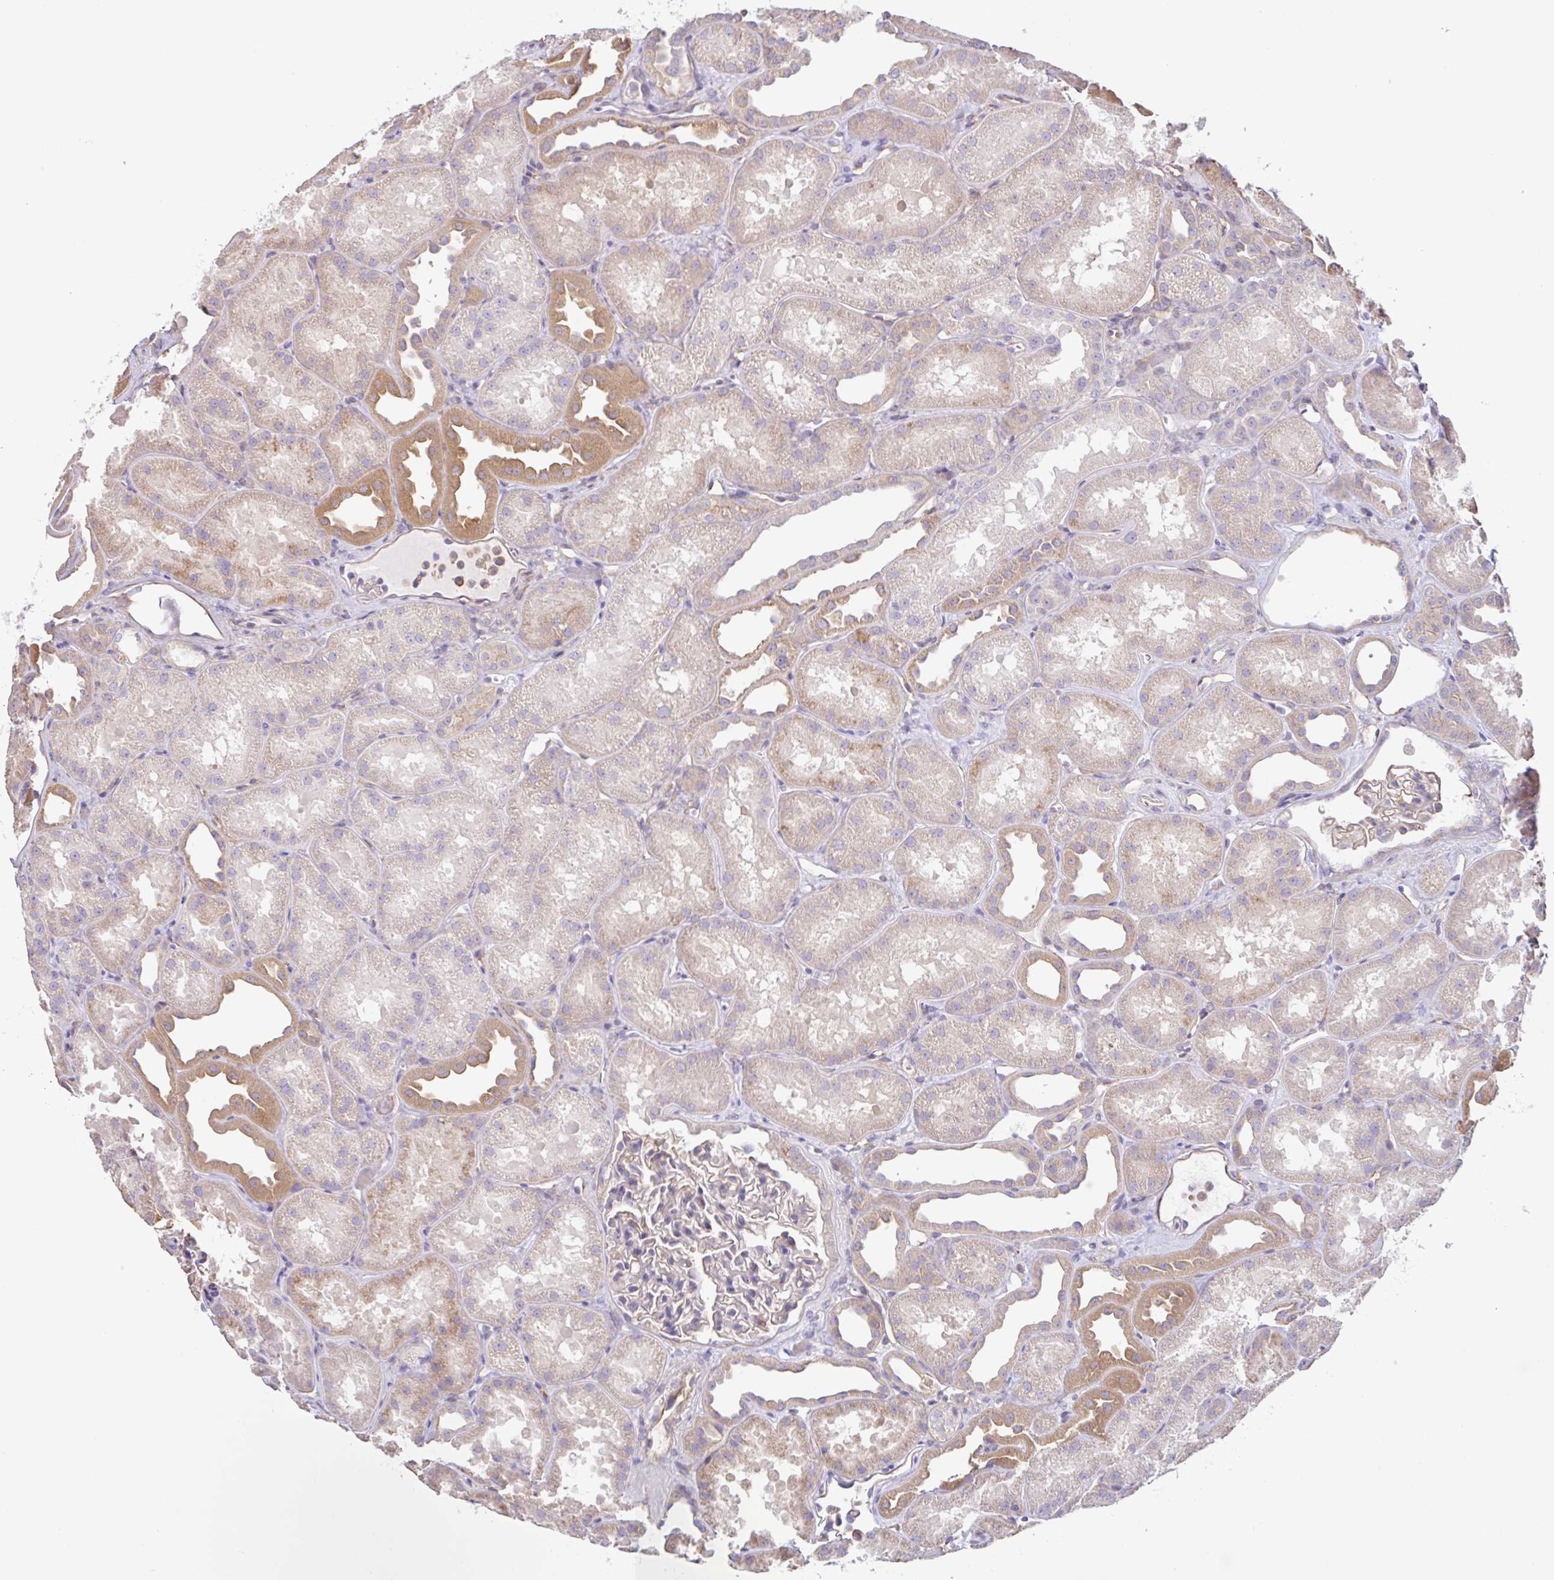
{"staining": {"intensity": "weak", "quantity": "<25%", "location": "cytoplasmic/membranous"}, "tissue": "kidney", "cell_type": "Cells in glomeruli", "image_type": "normal", "snomed": [{"axis": "morphology", "description": "Normal tissue, NOS"}, {"axis": "topography", "description": "Kidney"}], "caption": "The histopathology image reveals no staining of cells in glomeruli in unremarkable kidney.", "gene": "PLCD4", "patient": {"sex": "male", "age": 61}}